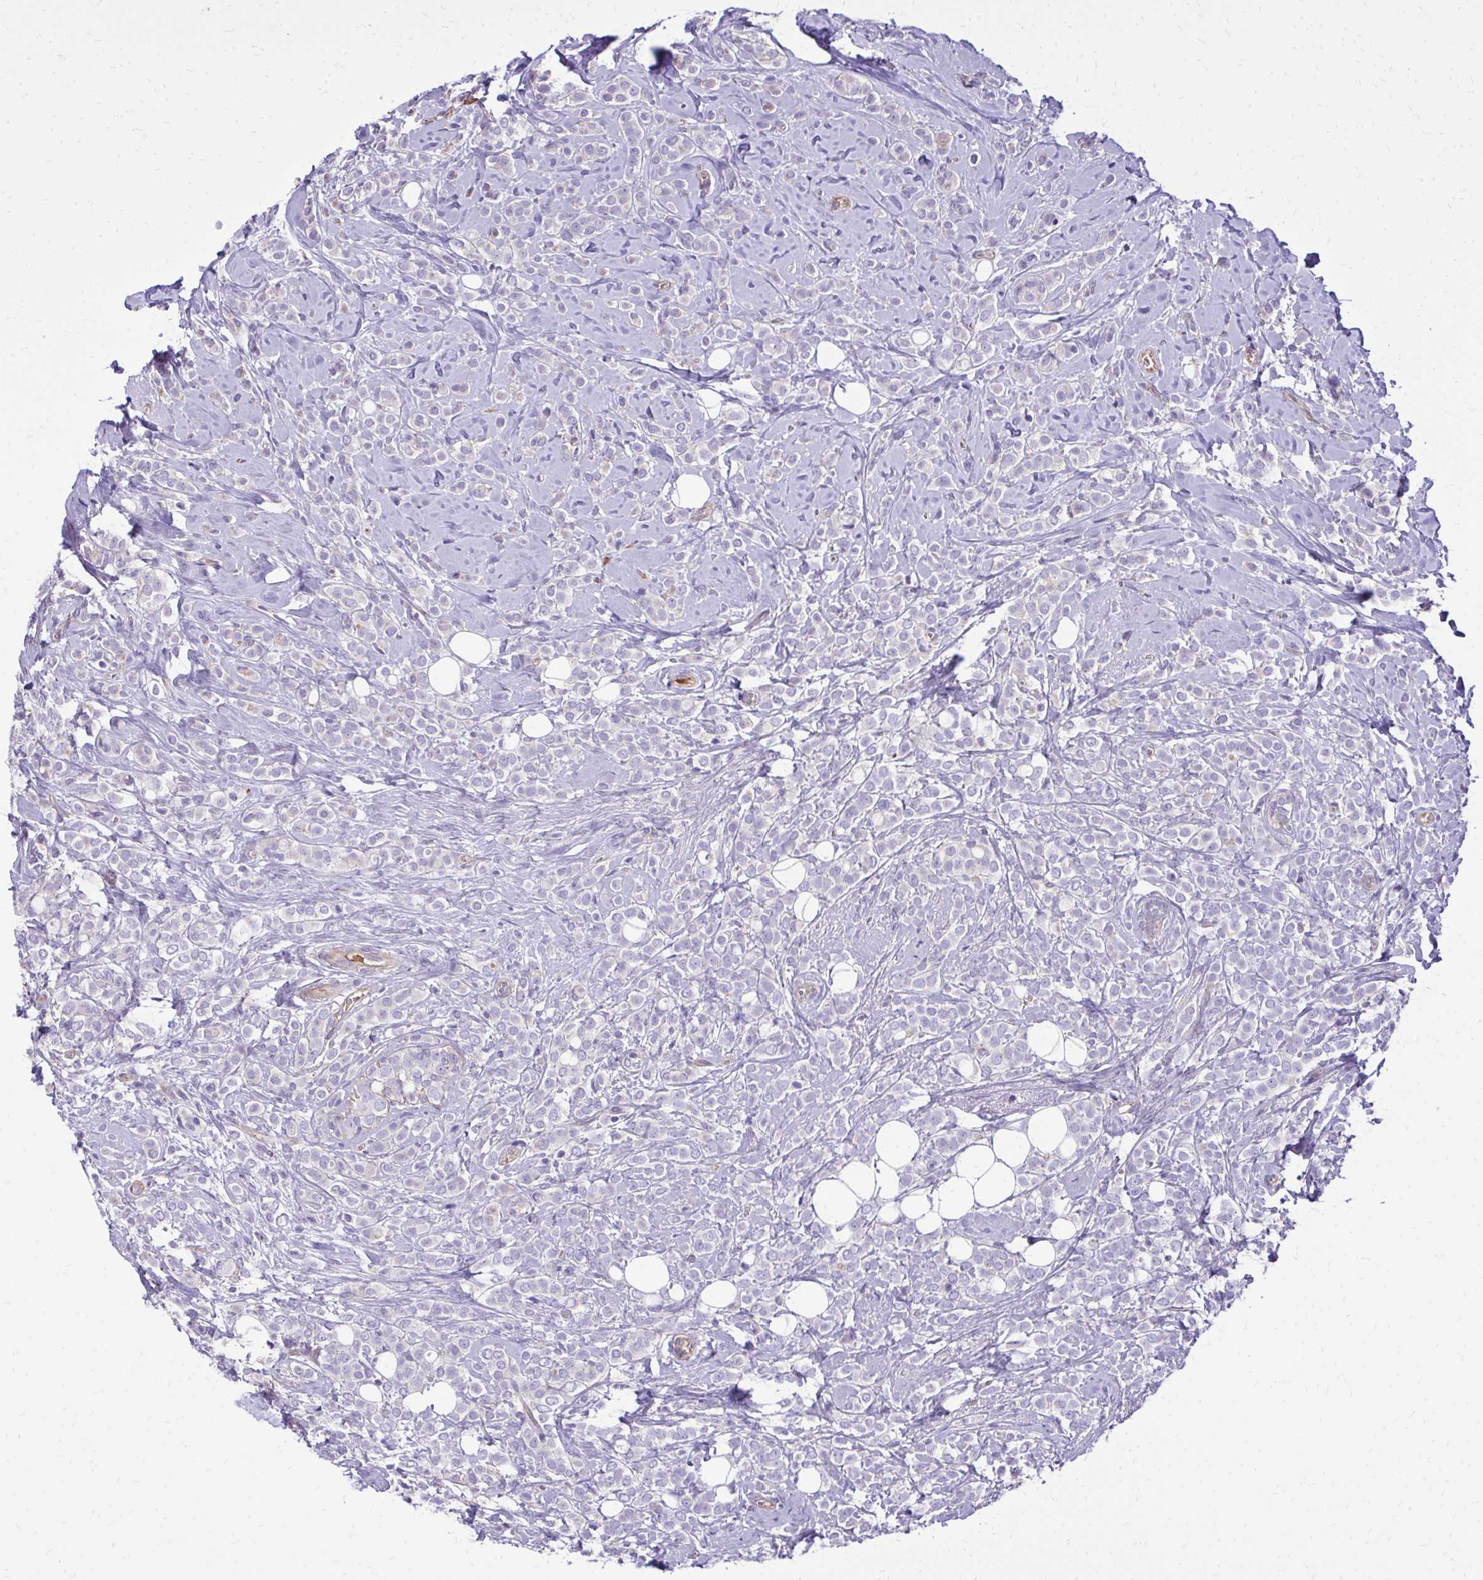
{"staining": {"intensity": "negative", "quantity": "none", "location": "none"}, "tissue": "breast cancer", "cell_type": "Tumor cells", "image_type": "cancer", "snomed": [{"axis": "morphology", "description": "Lobular carcinoma"}, {"axis": "topography", "description": "Breast"}], "caption": "Tumor cells are negative for protein expression in human breast cancer (lobular carcinoma).", "gene": "RUNDC3B", "patient": {"sex": "female", "age": 49}}